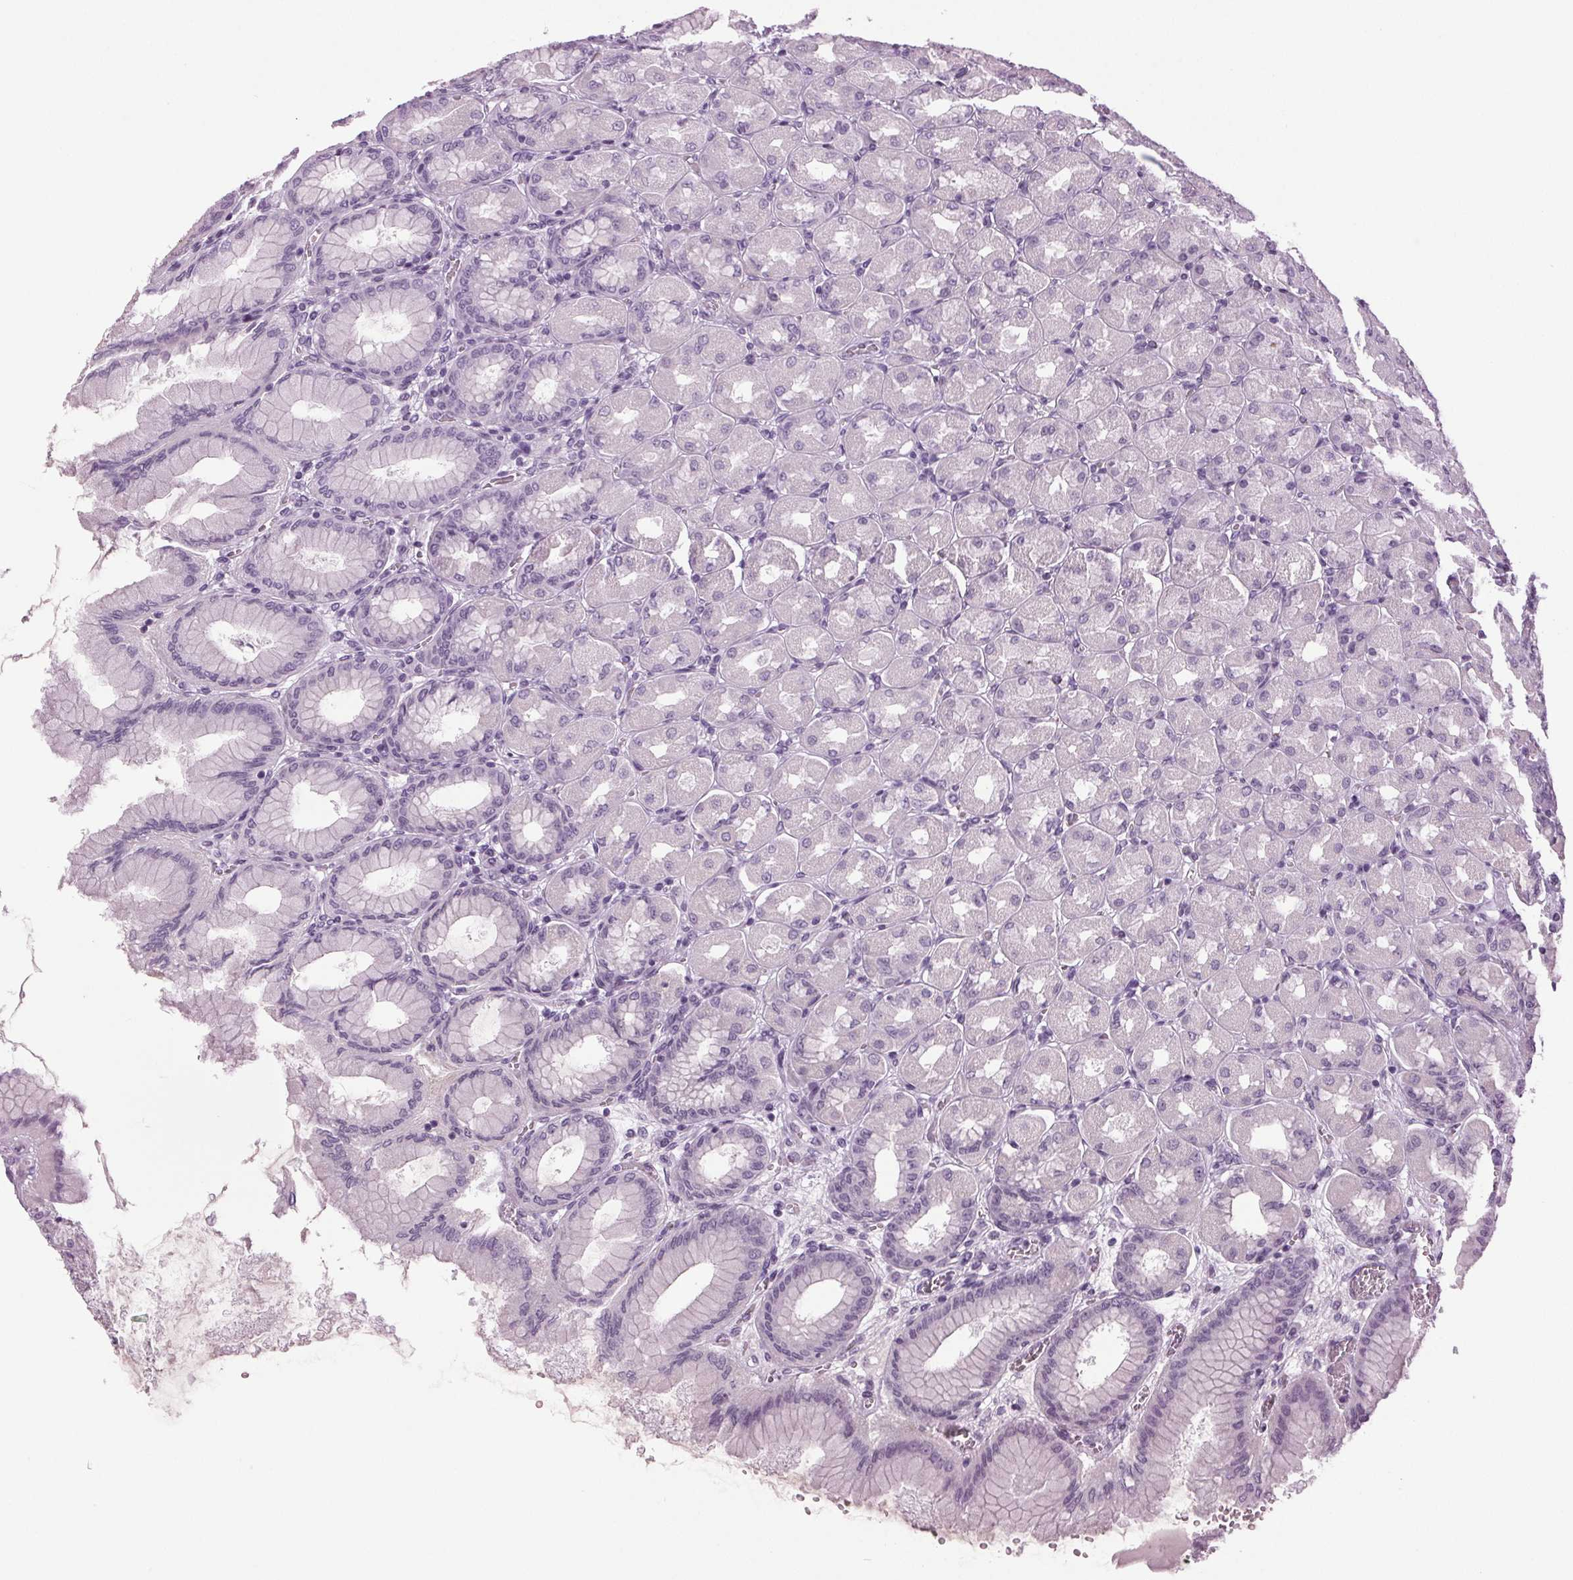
{"staining": {"intensity": "negative", "quantity": "none", "location": "none"}, "tissue": "stomach", "cell_type": "Glandular cells", "image_type": "normal", "snomed": [{"axis": "morphology", "description": "Normal tissue, NOS"}, {"axis": "topography", "description": "Stomach, upper"}], "caption": "DAB immunohistochemical staining of normal human stomach demonstrates no significant staining in glandular cells.", "gene": "DNAH12", "patient": {"sex": "female", "age": 56}}